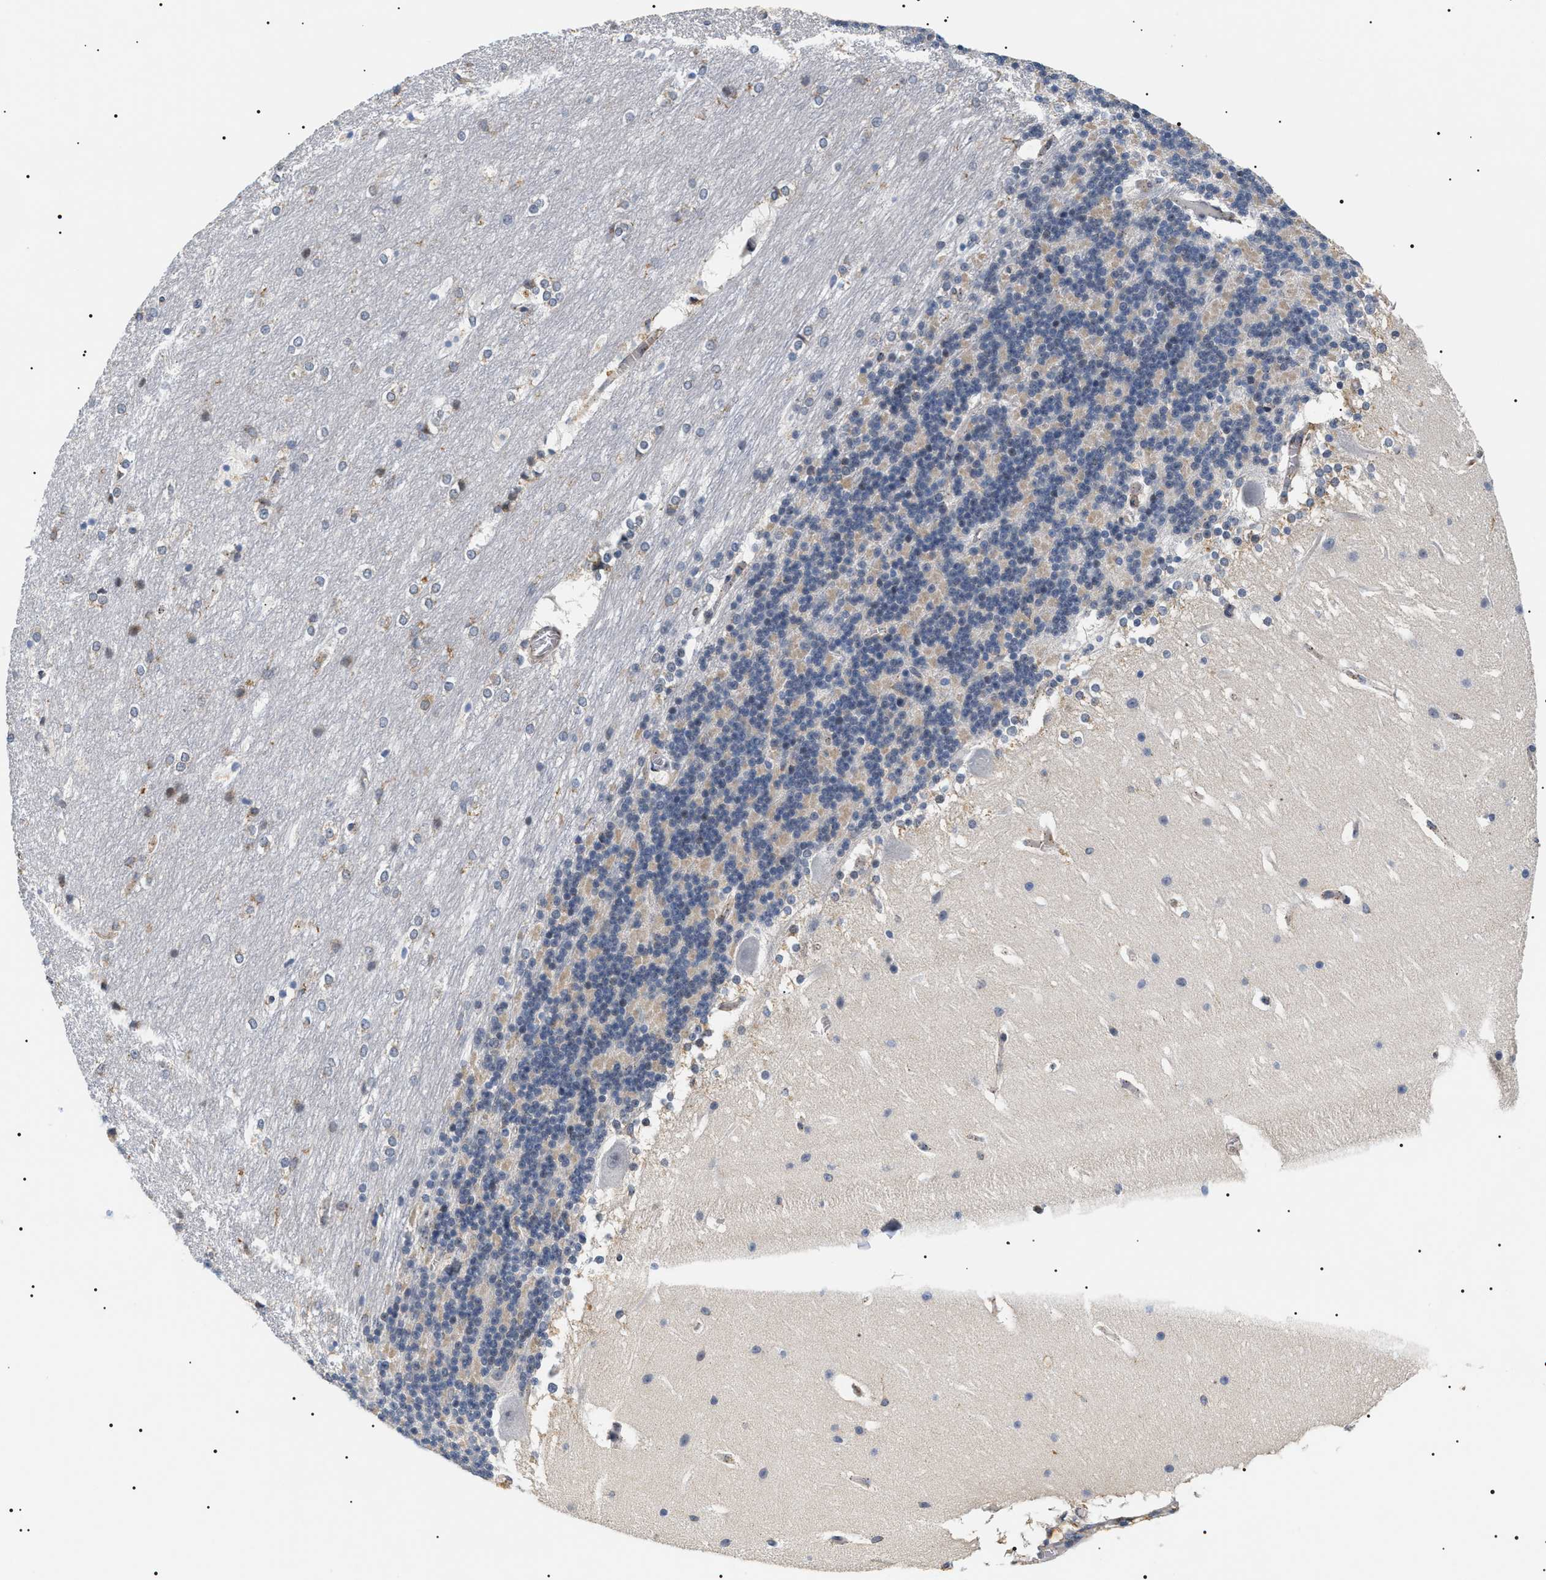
{"staining": {"intensity": "negative", "quantity": "none", "location": "none"}, "tissue": "cerebellum", "cell_type": "Cells in granular layer", "image_type": "normal", "snomed": [{"axis": "morphology", "description": "Normal tissue, NOS"}, {"axis": "topography", "description": "Cerebellum"}], "caption": "Immunohistochemistry (IHC) micrograph of benign cerebellum stained for a protein (brown), which exhibits no staining in cells in granular layer. The staining was performed using DAB to visualize the protein expression in brown, while the nuclei were stained in blue with hematoxylin (Magnification: 20x).", "gene": "HSD17B11", "patient": {"sex": "female", "age": 19}}